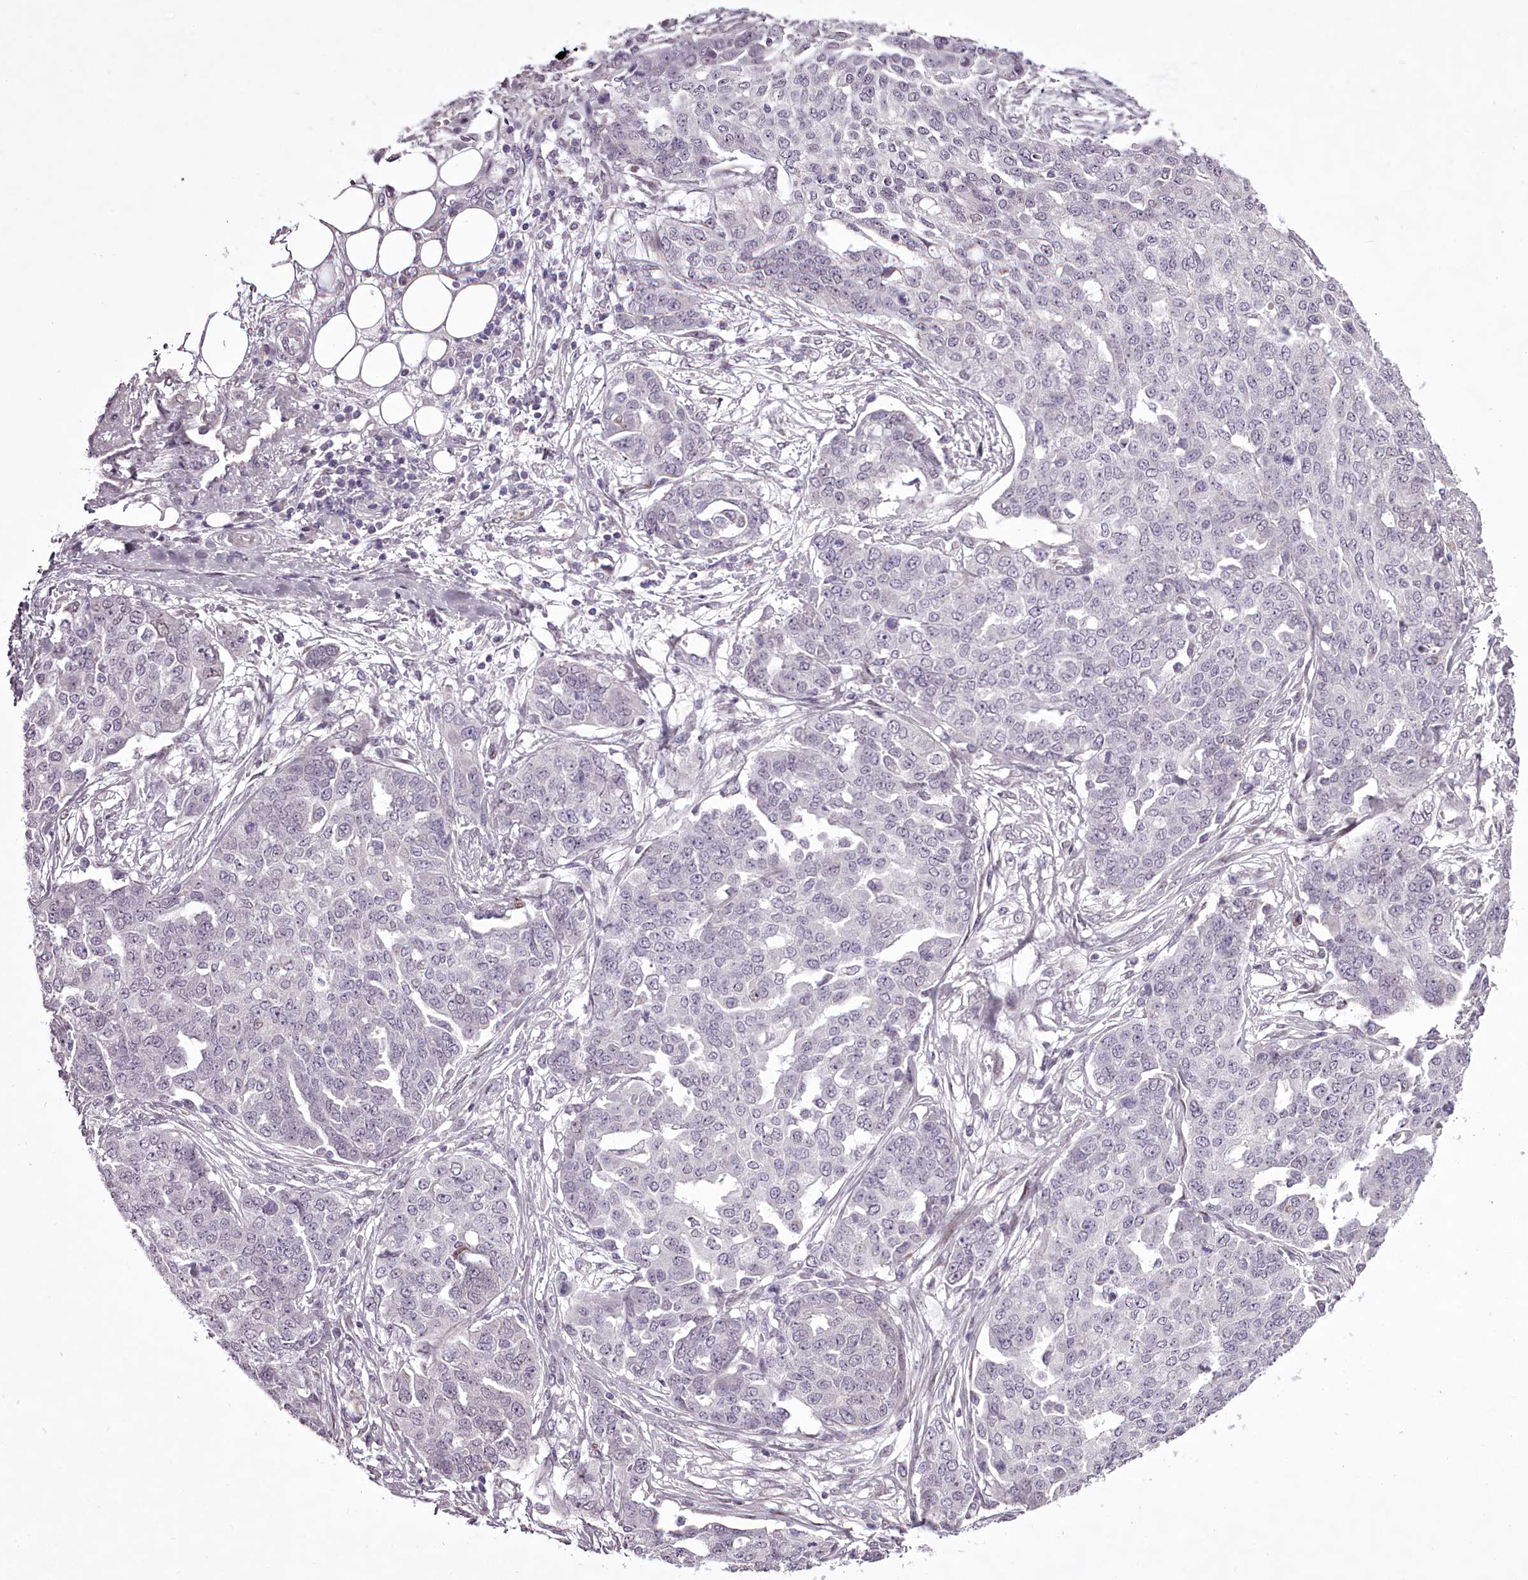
{"staining": {"intensity": "negative", "quantity": "none", "location": "none"}, "tissue": "ovarian cancer", "cell_type": "Tumor cells", "image_type": "cancer", "snomed": [{"axis": "morphology", "description": "Cystadenocarcinoma, serous, NOS"}, {"axis": "topography", "description": "Soft tissue"}, {"axis": "topography", "description": "Ovary"}], "caption": "IHC image of human ovarian cancer stained for a protein (brown), which reveals no positivity in tumor cells.", "gene": "C1orf56", "patient": {"sex": "female", "age": 57}}